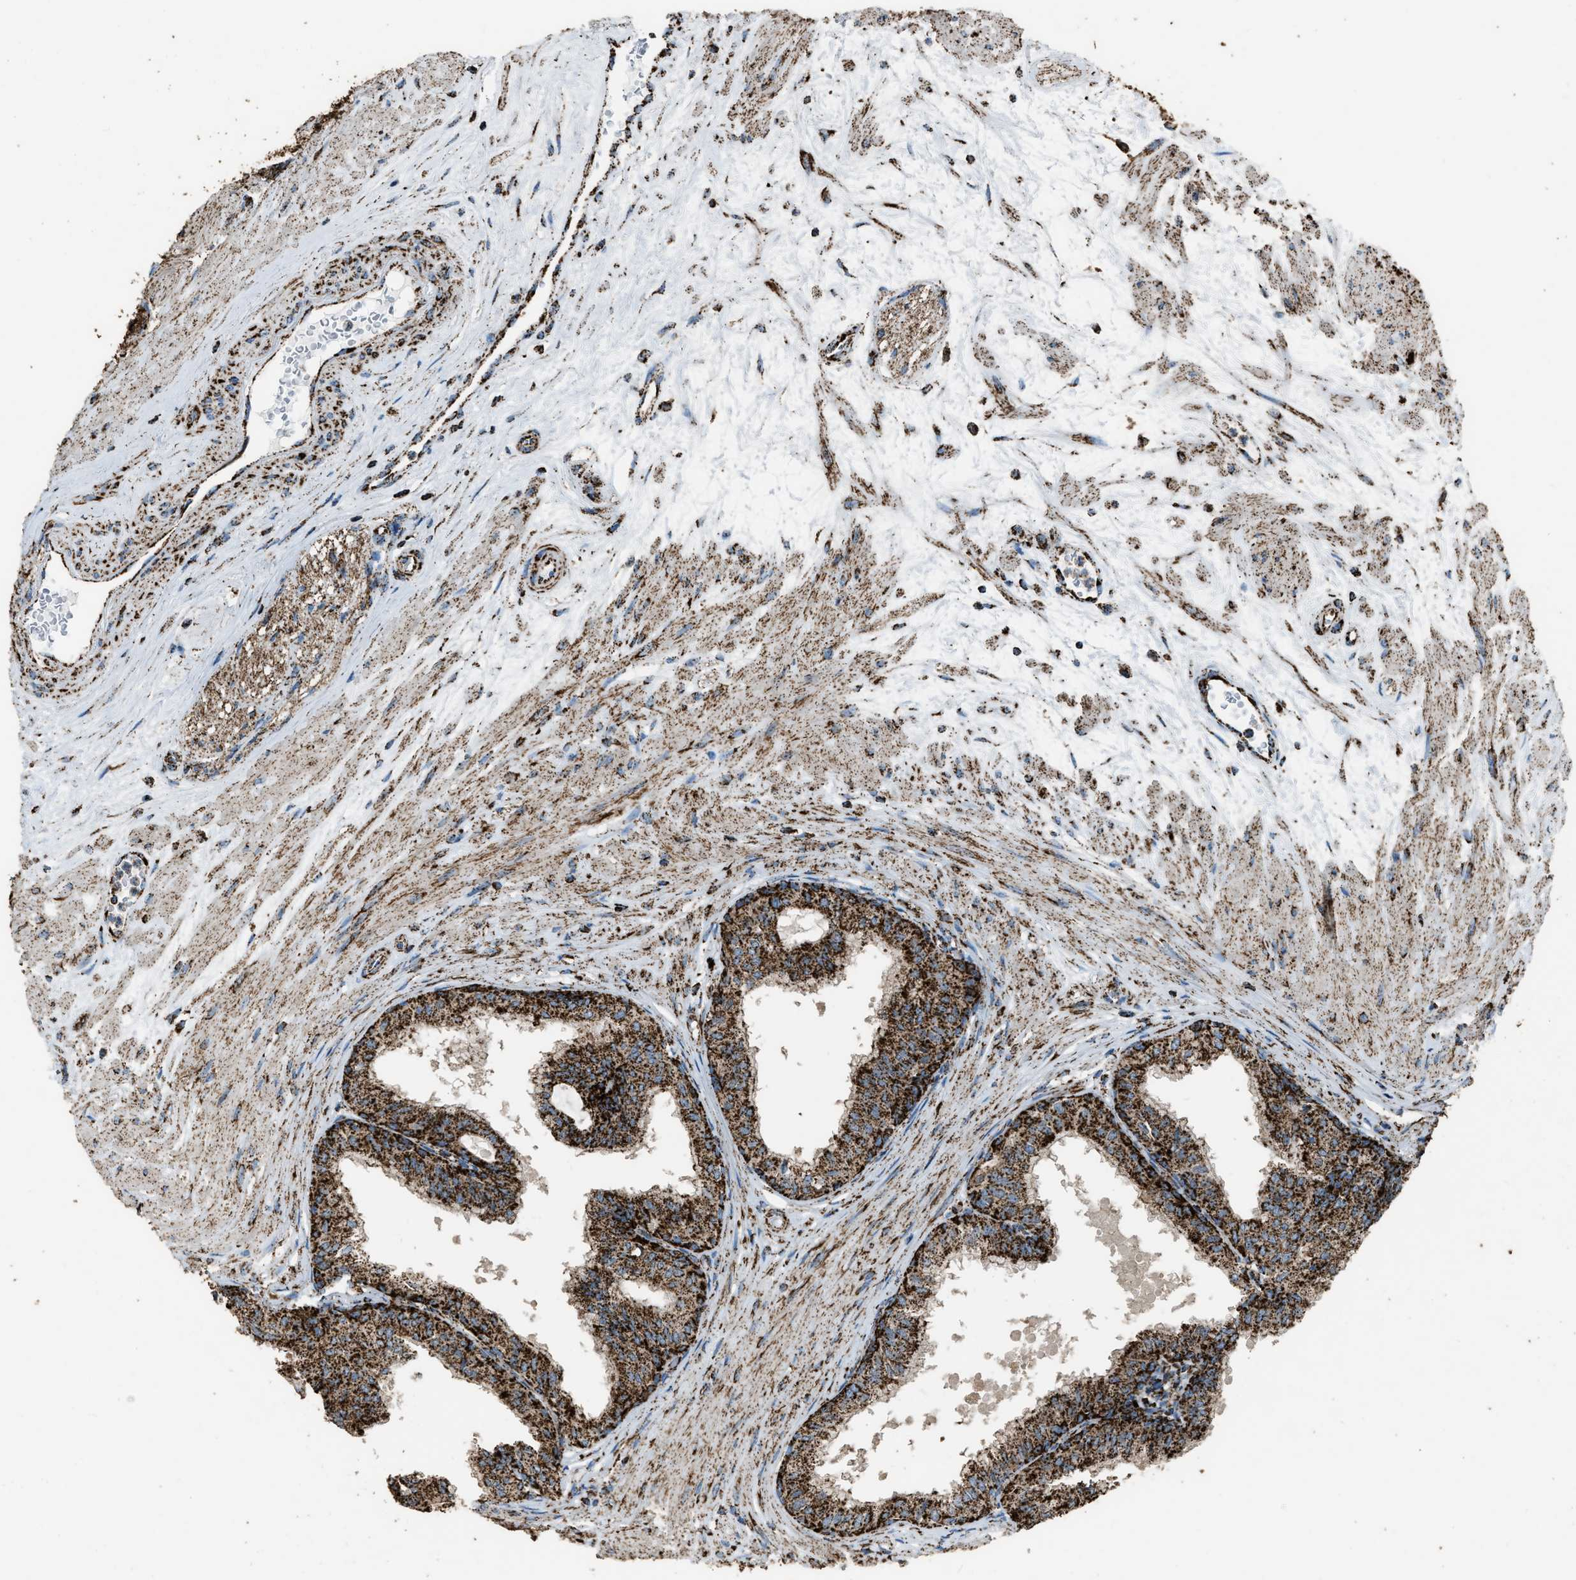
{"staining": {"intensity": "strong", "quantity": ">75%", "location": "cytoplasmic/membranous"}, "tissue": "seminal vesicle", "cell_type": "Glandular cells", "image_type": "normal", "snomed": [{"axis": "morphology", "description": "Normal tissue, NOS"}, {"axis": "topography", "description": "Prostate"}, {"axis": "topography", "description": "Seminal veicle"}], "caption": "Seminal vesicle stained for a protein shows strong cytoplasmic/membranous positivity in glandular cells. Ihc stains the protein in brown and the nuclei are stained blue.", "gene": "MDH2", "patient": {"sex": "male", "age": 60}}